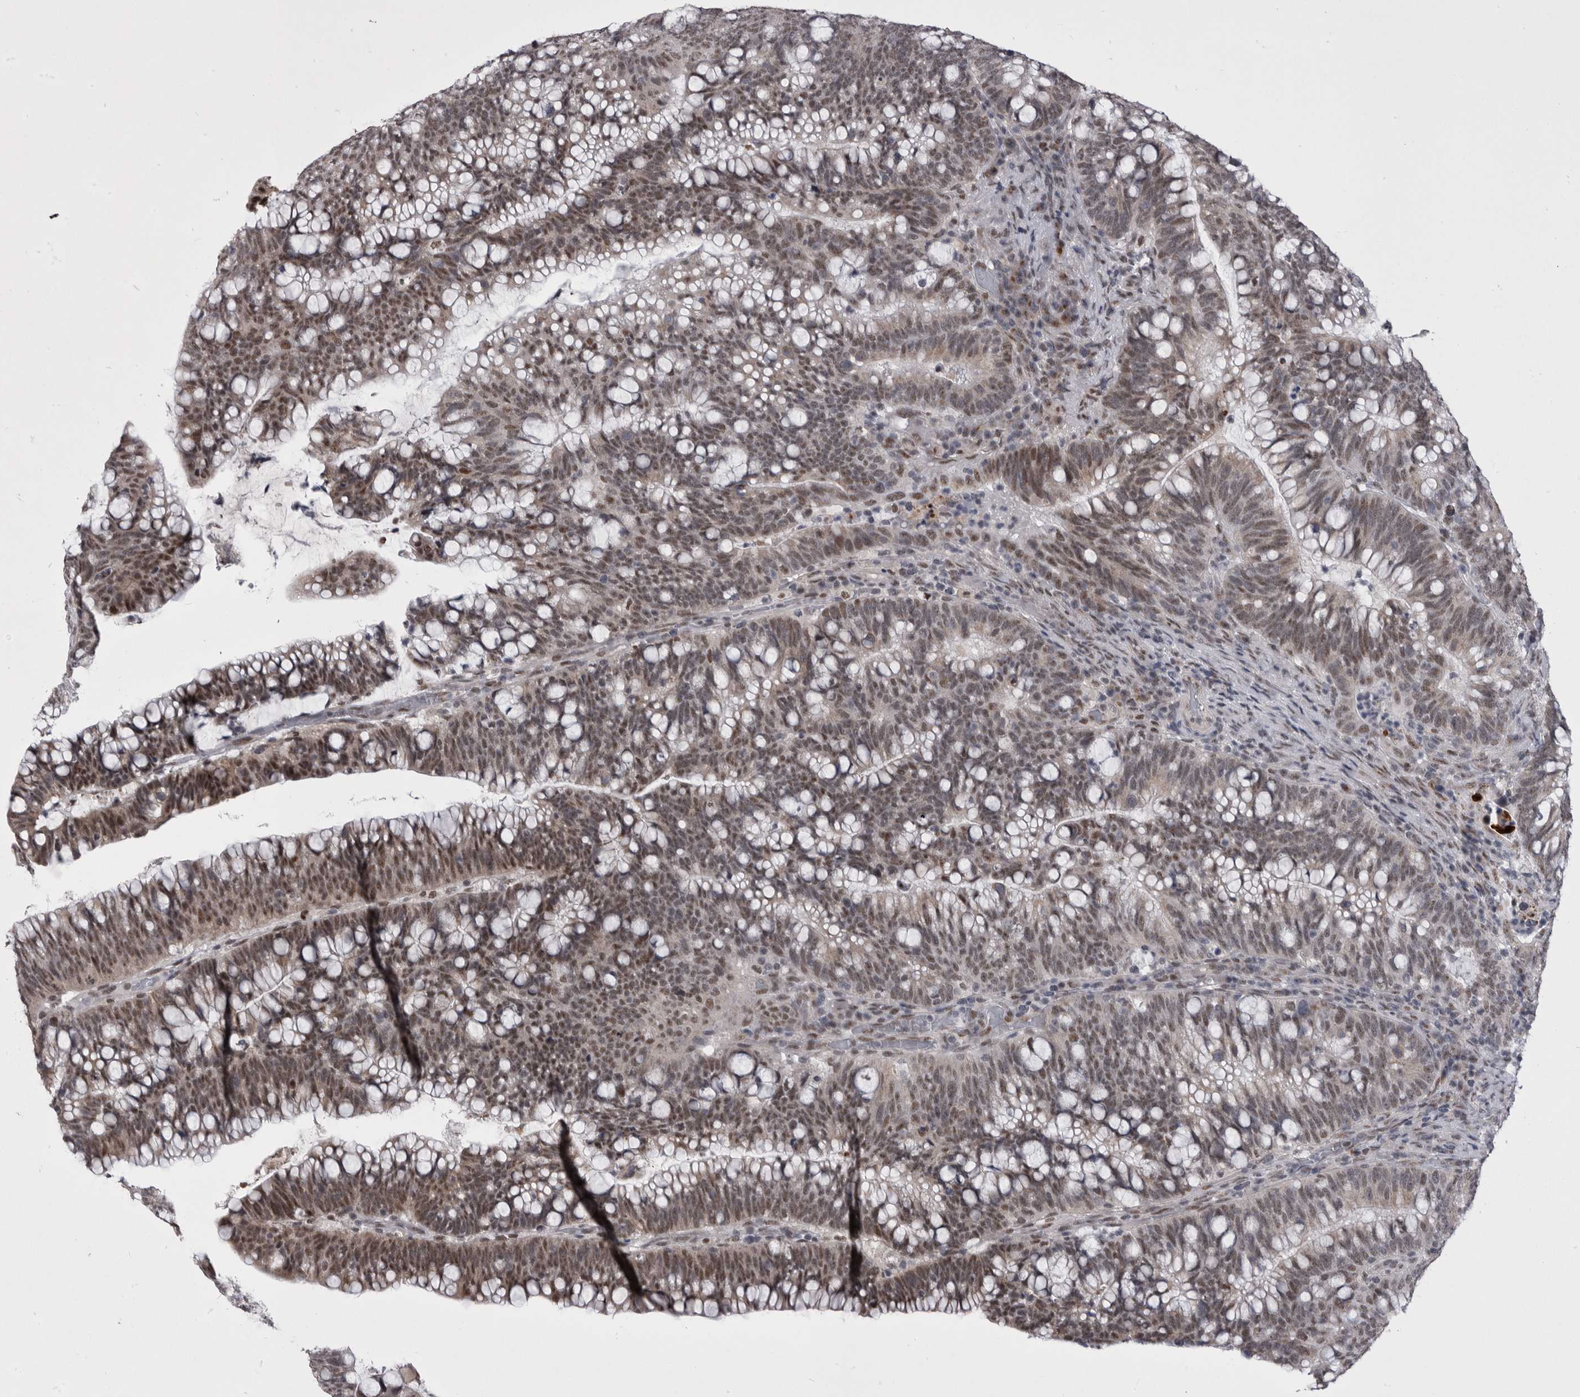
{"staining": {"intensity": "weak", "quantity": "25%-75%", "location": "nuclear"}, "tissue": "colorectal cancer", "cell_type": "Tumor cells", "image_type": "cancer", "snomed": [{"axis": "morphology", "description": "Adenocarcinoma, NOS"}, {"axis": "topography", "description": "Colon"}], "caption": "IHC (DAB (3,3'-diaminobenzidine)) staining of human colorectal cancer exhibits weak nuclear protein expression in approximately 25%-75% of tumor cells.", "gene": "PRPF3", "patient": {"sex": "female", "age": 66}}